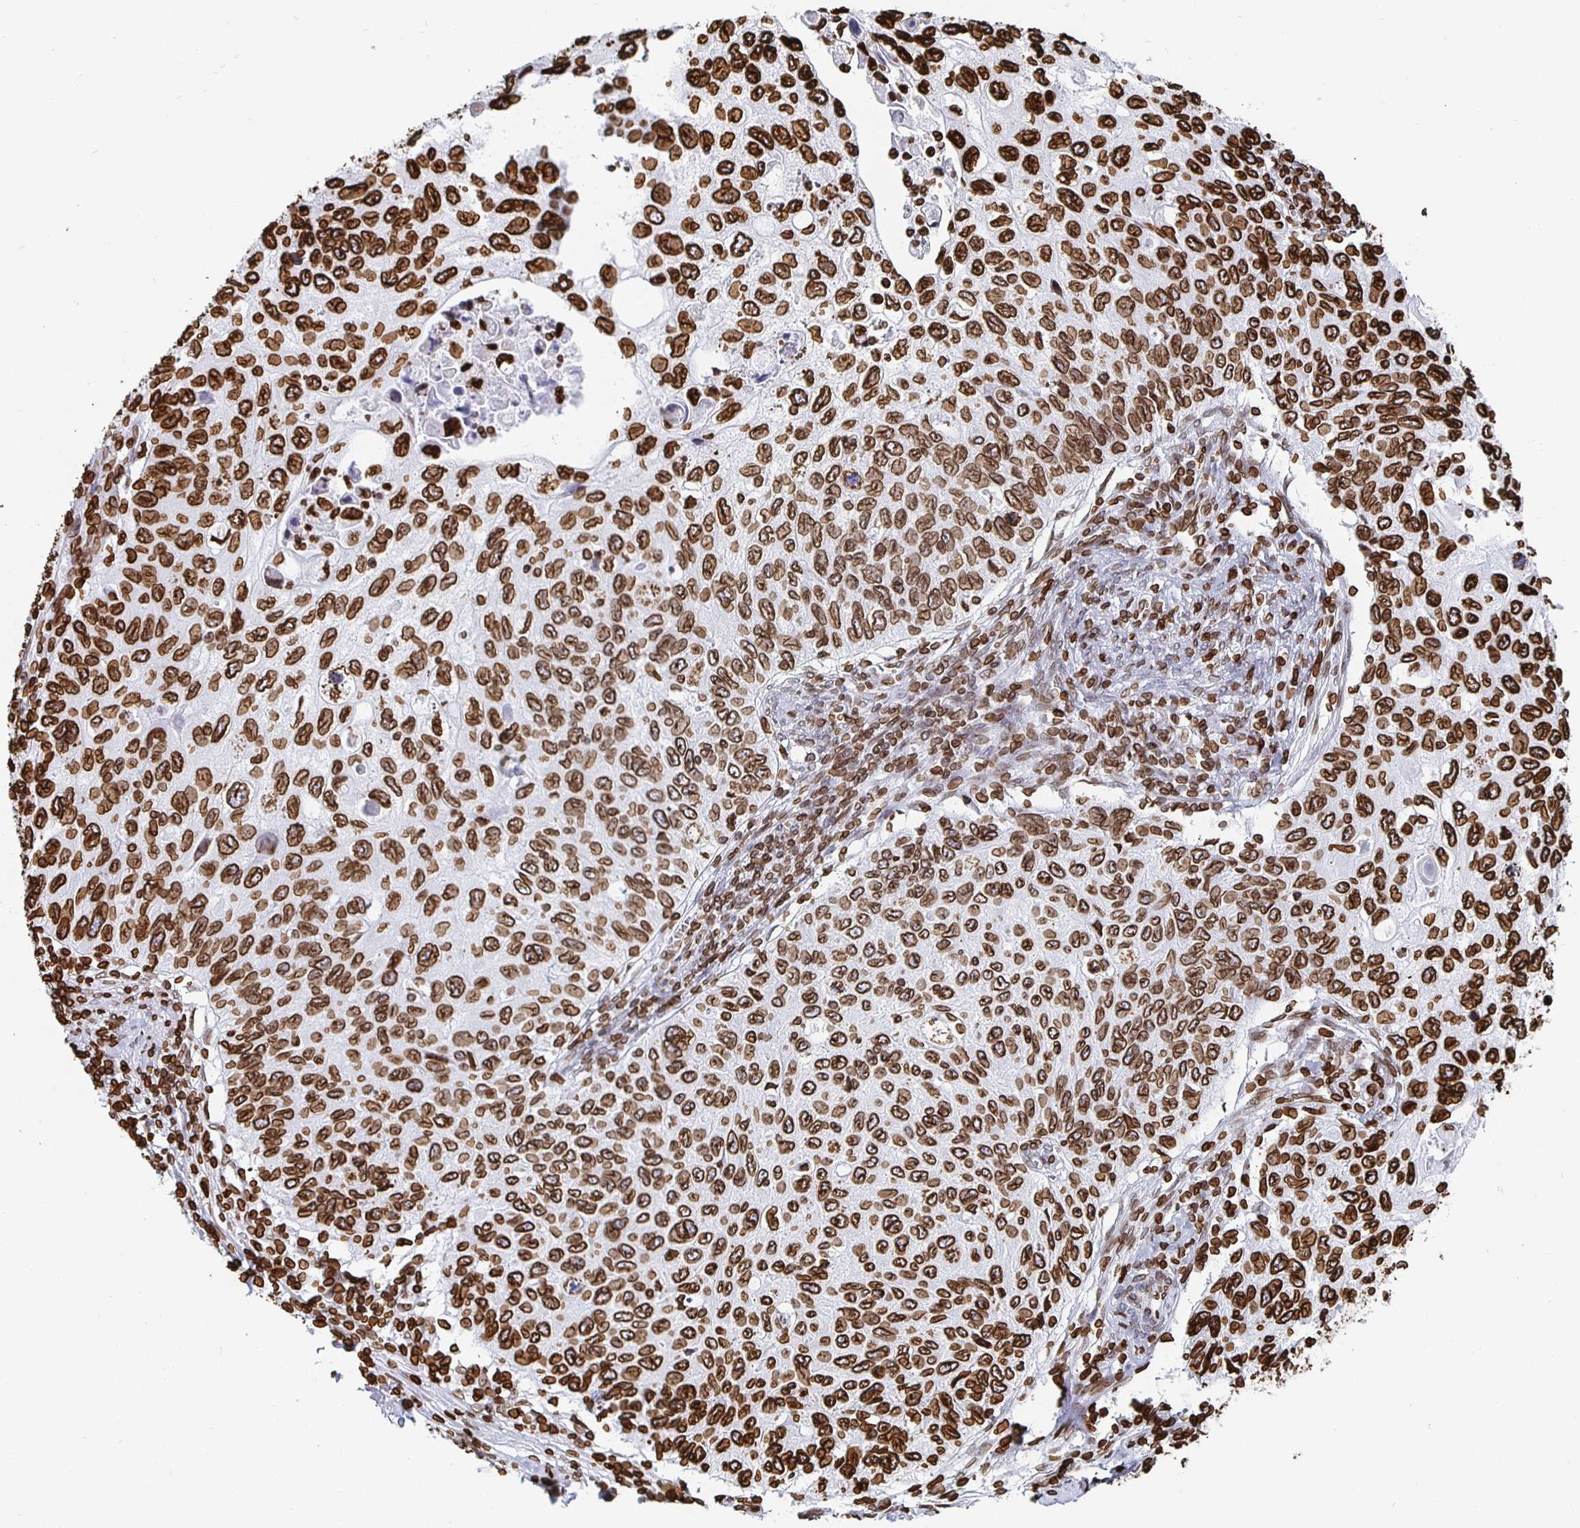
{"staining": {"intensity": "strong", "quantity": ">75%", "location": "cytoplasmic/membranous,nuclear"}, "tissue": "cervical cancer", "cell_type": "Tumor cells", "image_type": "cancer", "snomed": [{"axis": "morphology", "description": "Squamous cell carcinoma, NOS"}, {"axis": "topography", "description": "Cervix"}], "caption": "Squamous cell carcinoma (cervical) stained for a protein (brown) reveals strong cytoplasmic/membranous and nuclear positive positivity in approximately >75% of tumor cells.", "gene": "LMNB1", "patient": {"sex": "female", "age": 70}}